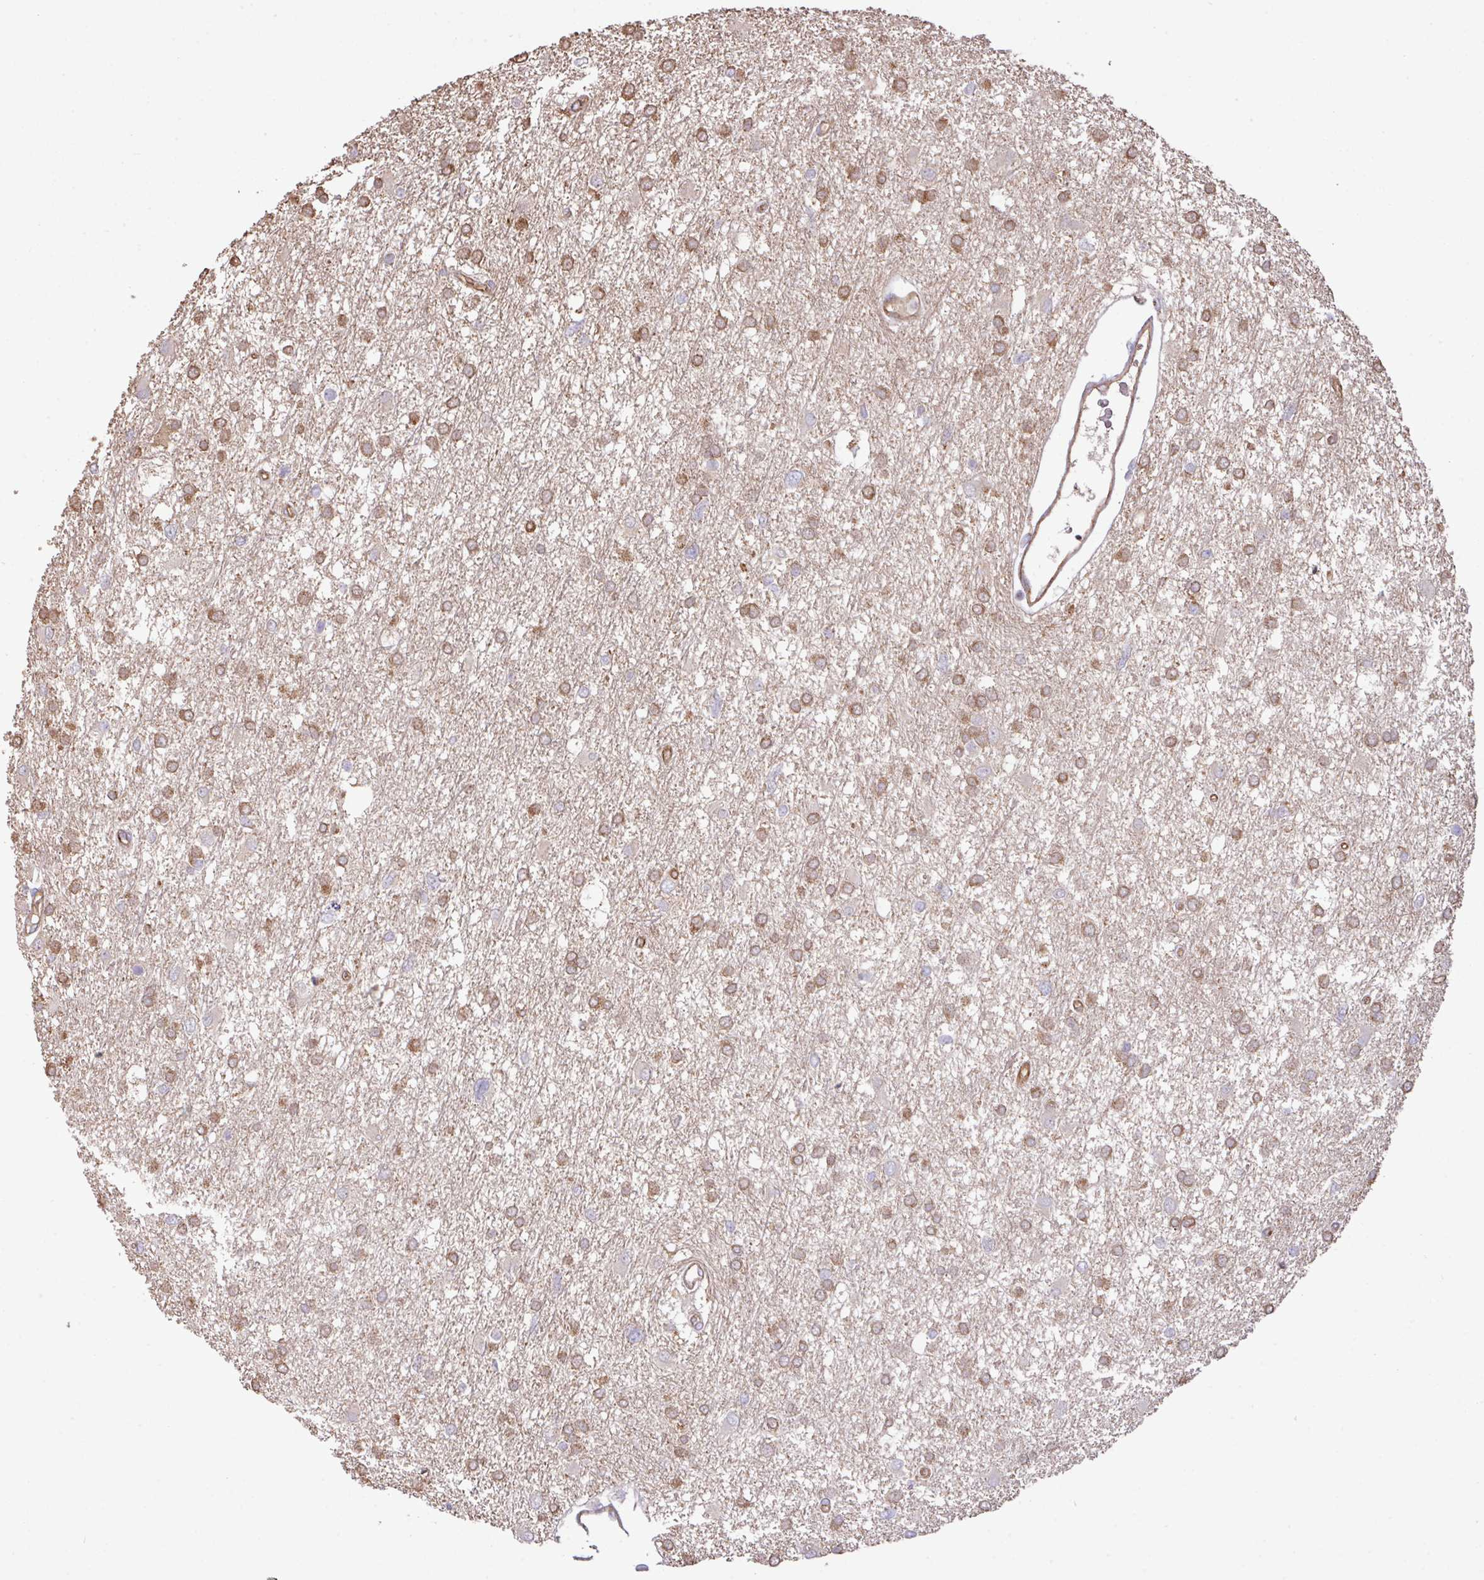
{"staining": {"intensity": "moderate", "quantity": ">75%", "location": "cytoplasmic/membranous"}, "tissue": "glioma", "cell_type": "Tumor cells", "image_type": "cancer", "snomed": [{"axis": "morphology", "description": "Glioma, malignant, High grade"}, {"axis": "topography", "description": "Brain"}], "caption": "Glioma was stained to show a protein in brown. There is medium levels of moderate cytoplasmic/membranous staining in approximately >75% of tumor cells.", "gene": "LRRC53", "patient": {"sex": "male", "age": 61}}